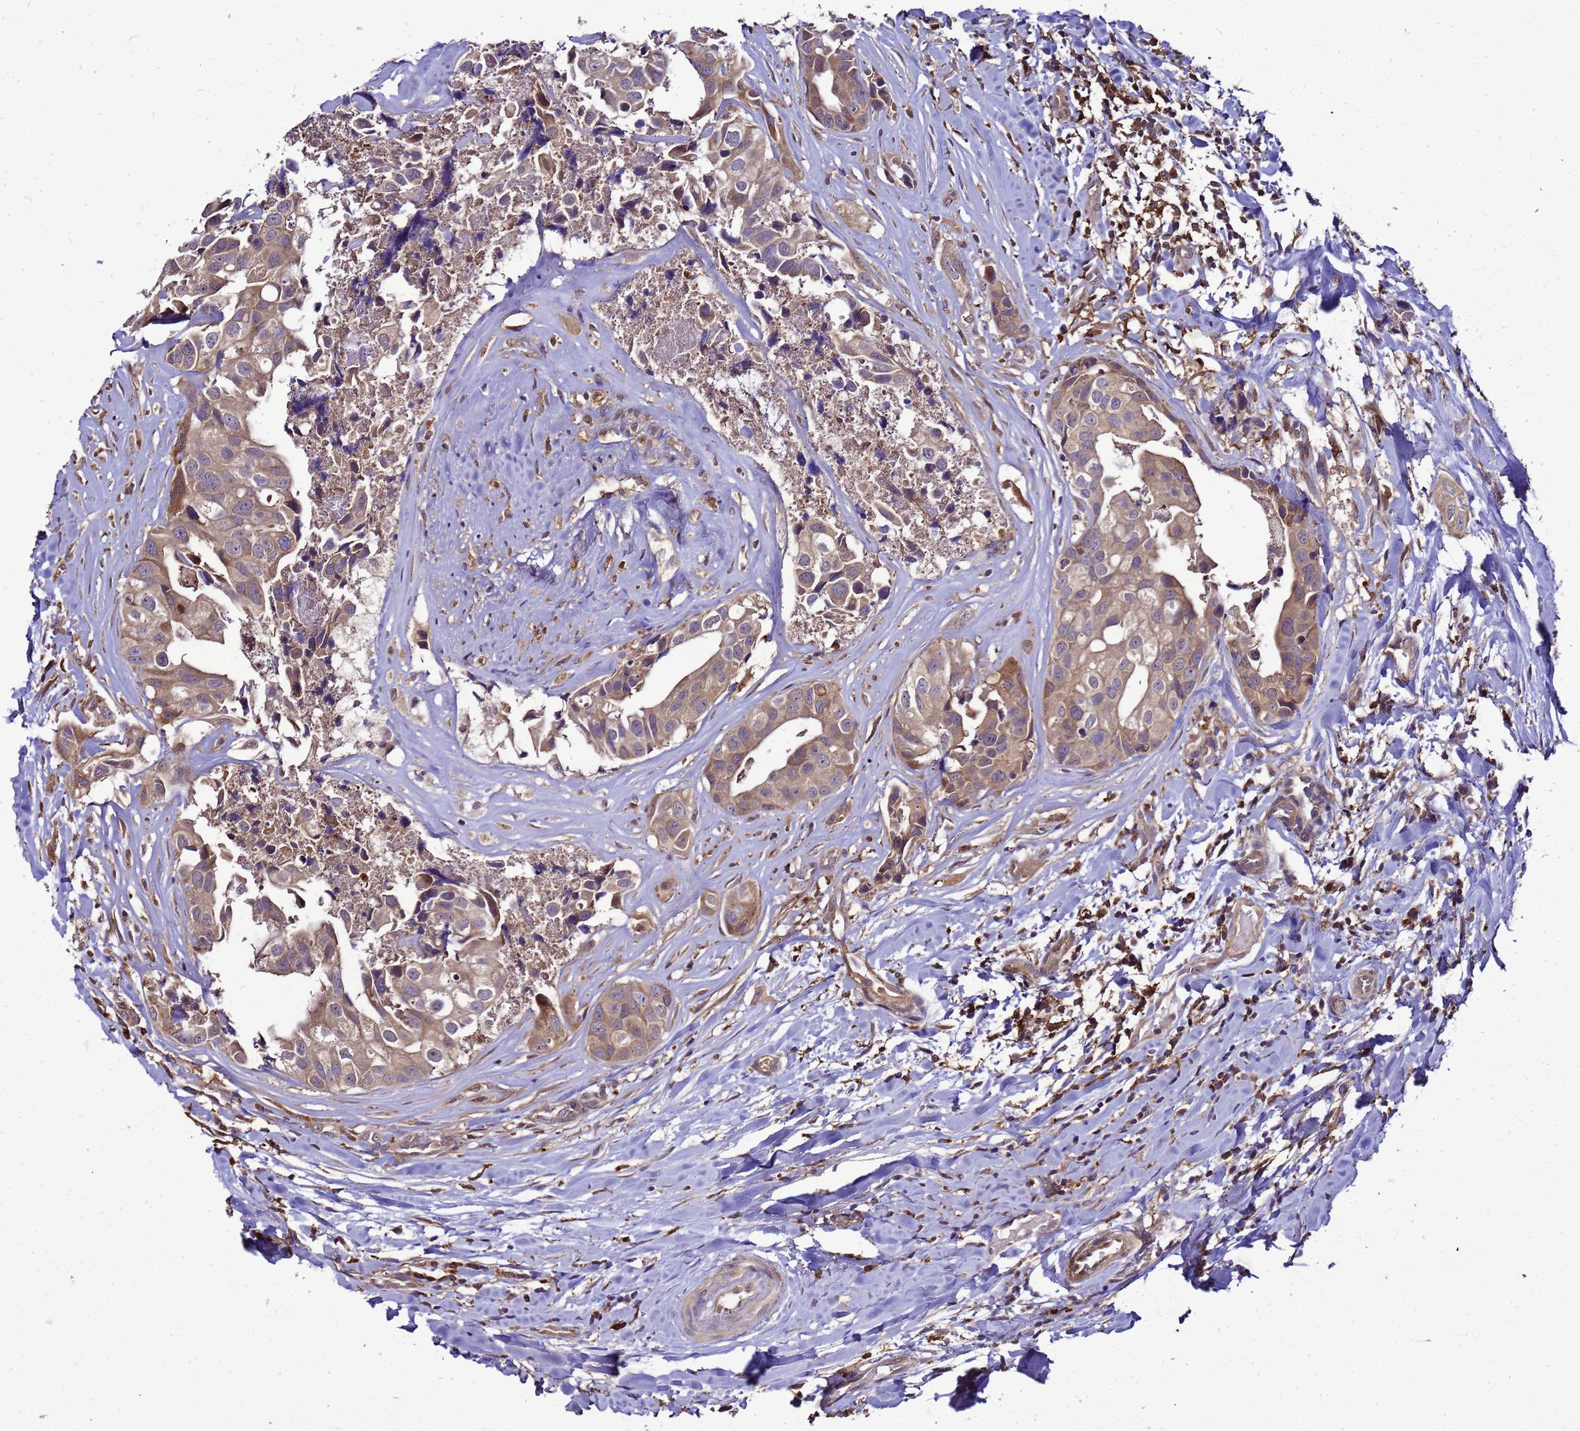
{"staining": {"intensity": "moderate", "quantity": ">75%", "location": "cytoplasmic/membranous"}, "tissue": "head and neck cancer", "cell_type": "Tumor cells", "image_type": "cancer", "snomed": [{"axis": "morphology", "description": "Adenocarcinoma, NOS"}, {"axis": "morphology", "description": "Adenocarcinoma, metastatic, NOS"}, {"axis": "topography", "description": "Head-Neck"}], "caption": "High-power microscopy captured an IHC histopathology image of head and neck cancer, revealing moderate cytoplasmic/membranous expression in approximately >75% of tumor cells.", "gene": "TRABD", "patient": {"sex": "male", "age": 75}}